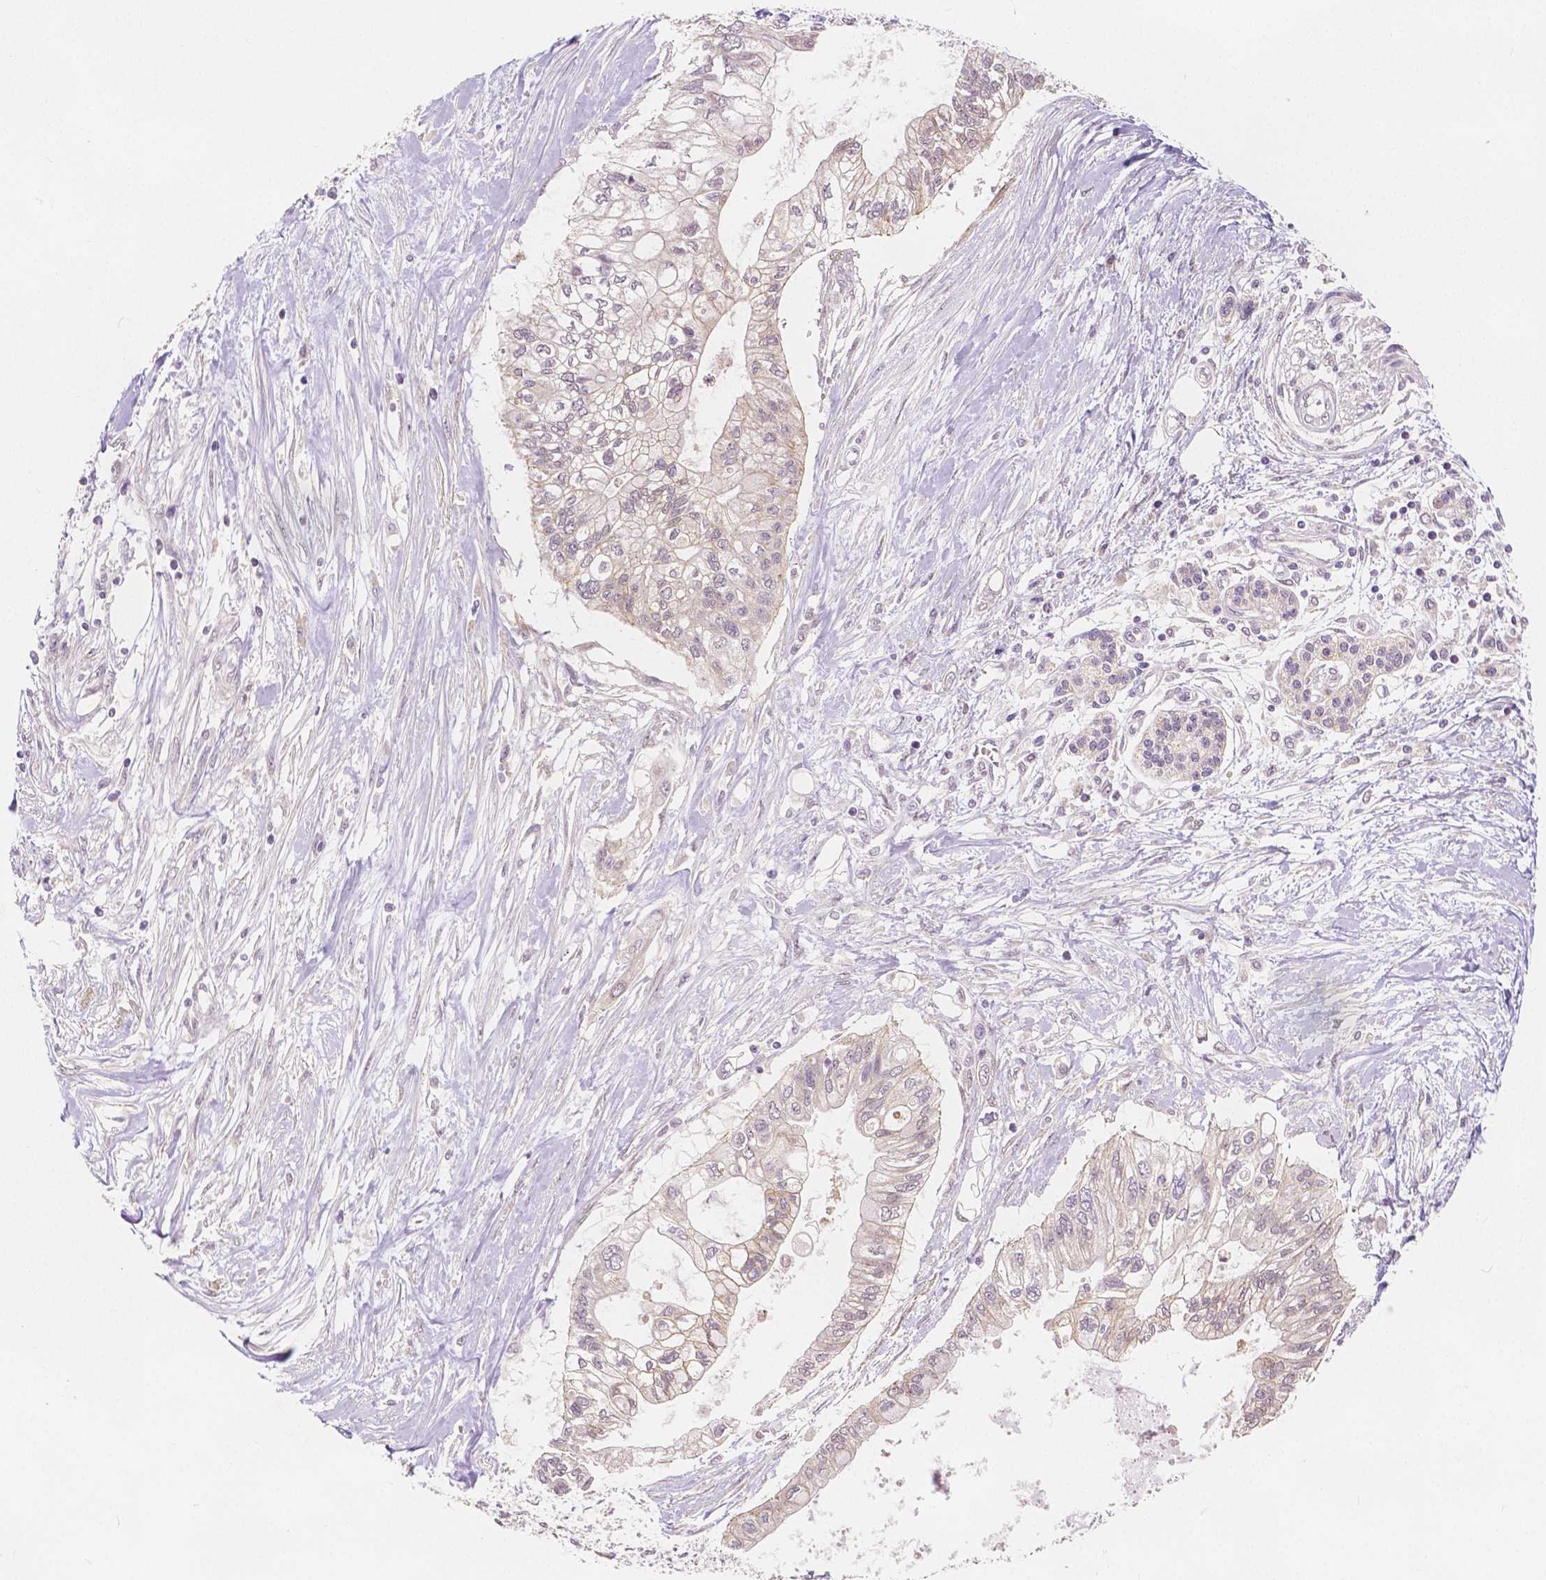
{"staining": {"intensity": "negative", "quantity": "none", "location": "none"}, "tissue": "pancreatic cancer", "cell_type": "Tumor cells", "image_type": "cancer", "snomed": [{"axis": "morphology", "description": "Adenocarcinoma, NOS"}, {"axis": "topography", "description": "Pancreas"}], "caption": "Immunohistochemistry (IHC) image of pancreatic adenocarcinoma stained for a protein (brown), which displays no positivity in tumor cells. (Brightfield microscopy of DAB immunohistochemistry at high magnification).", "gene": "SNX12", "patient": {"sex": "female", "age": 77}}